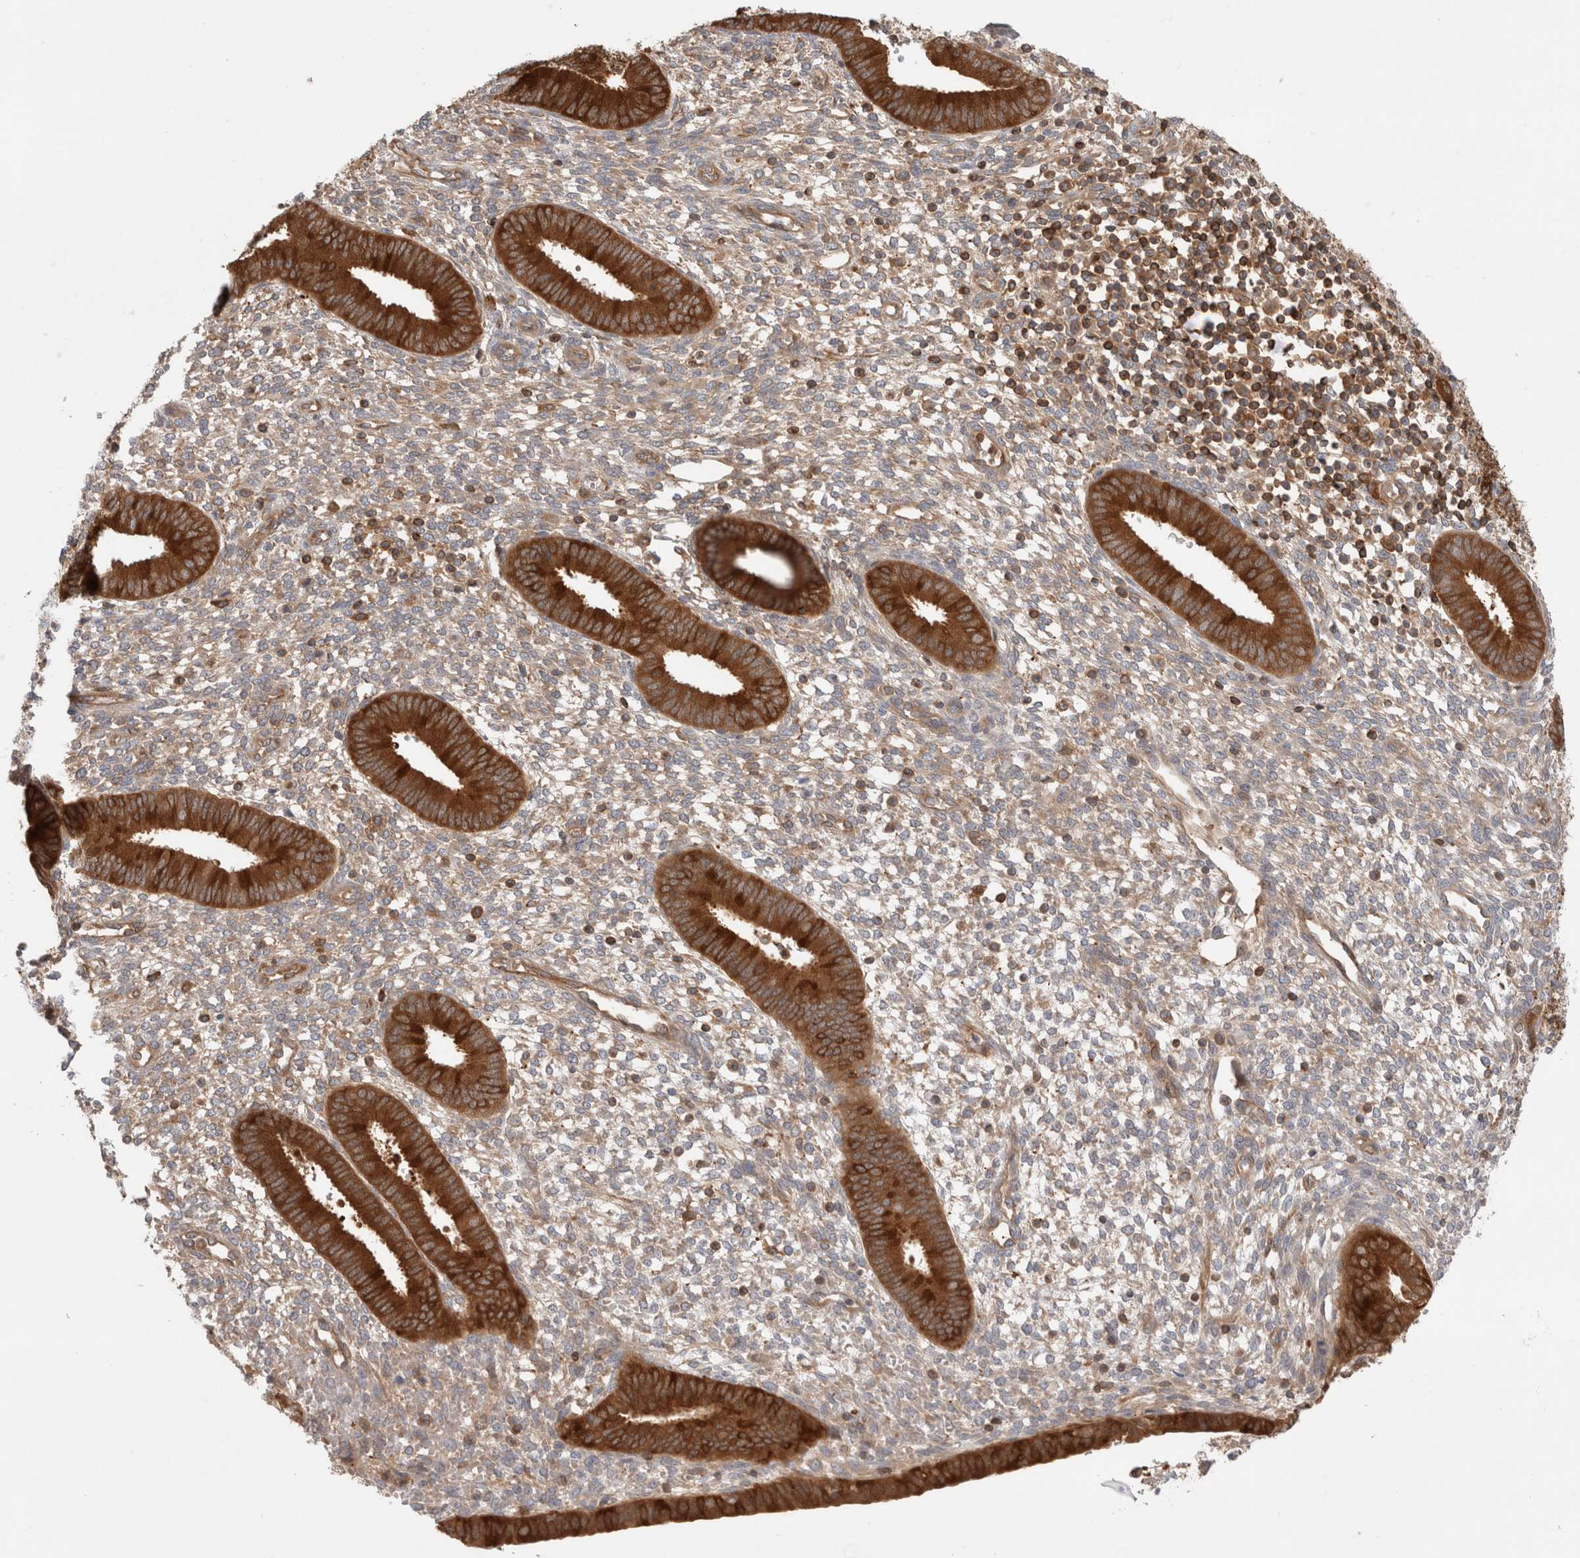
{"staining": {"intensity": "weak", "quantity": "25%-75%", "location": "cytoplasmic/membranous"}, "tissue": "endometrium", "cell_type": "Cells in endometrial stroma", "image_type": "normal", "snomed": [{"axis": "morphology", "description": "Normal tissue, NOS"}, {"axis": "topography", "description": "Endometrium"}], "caption": "The image displays staining of benign endometrium, revealing weak cytoplasmic/membranous protein staining (brown color) within cells in endometrial stroma. (DAB IHC with brightfield microscopy, high magnification).", "gene": "KLHL14", "patient": {"sex": "female", "age": 46}}